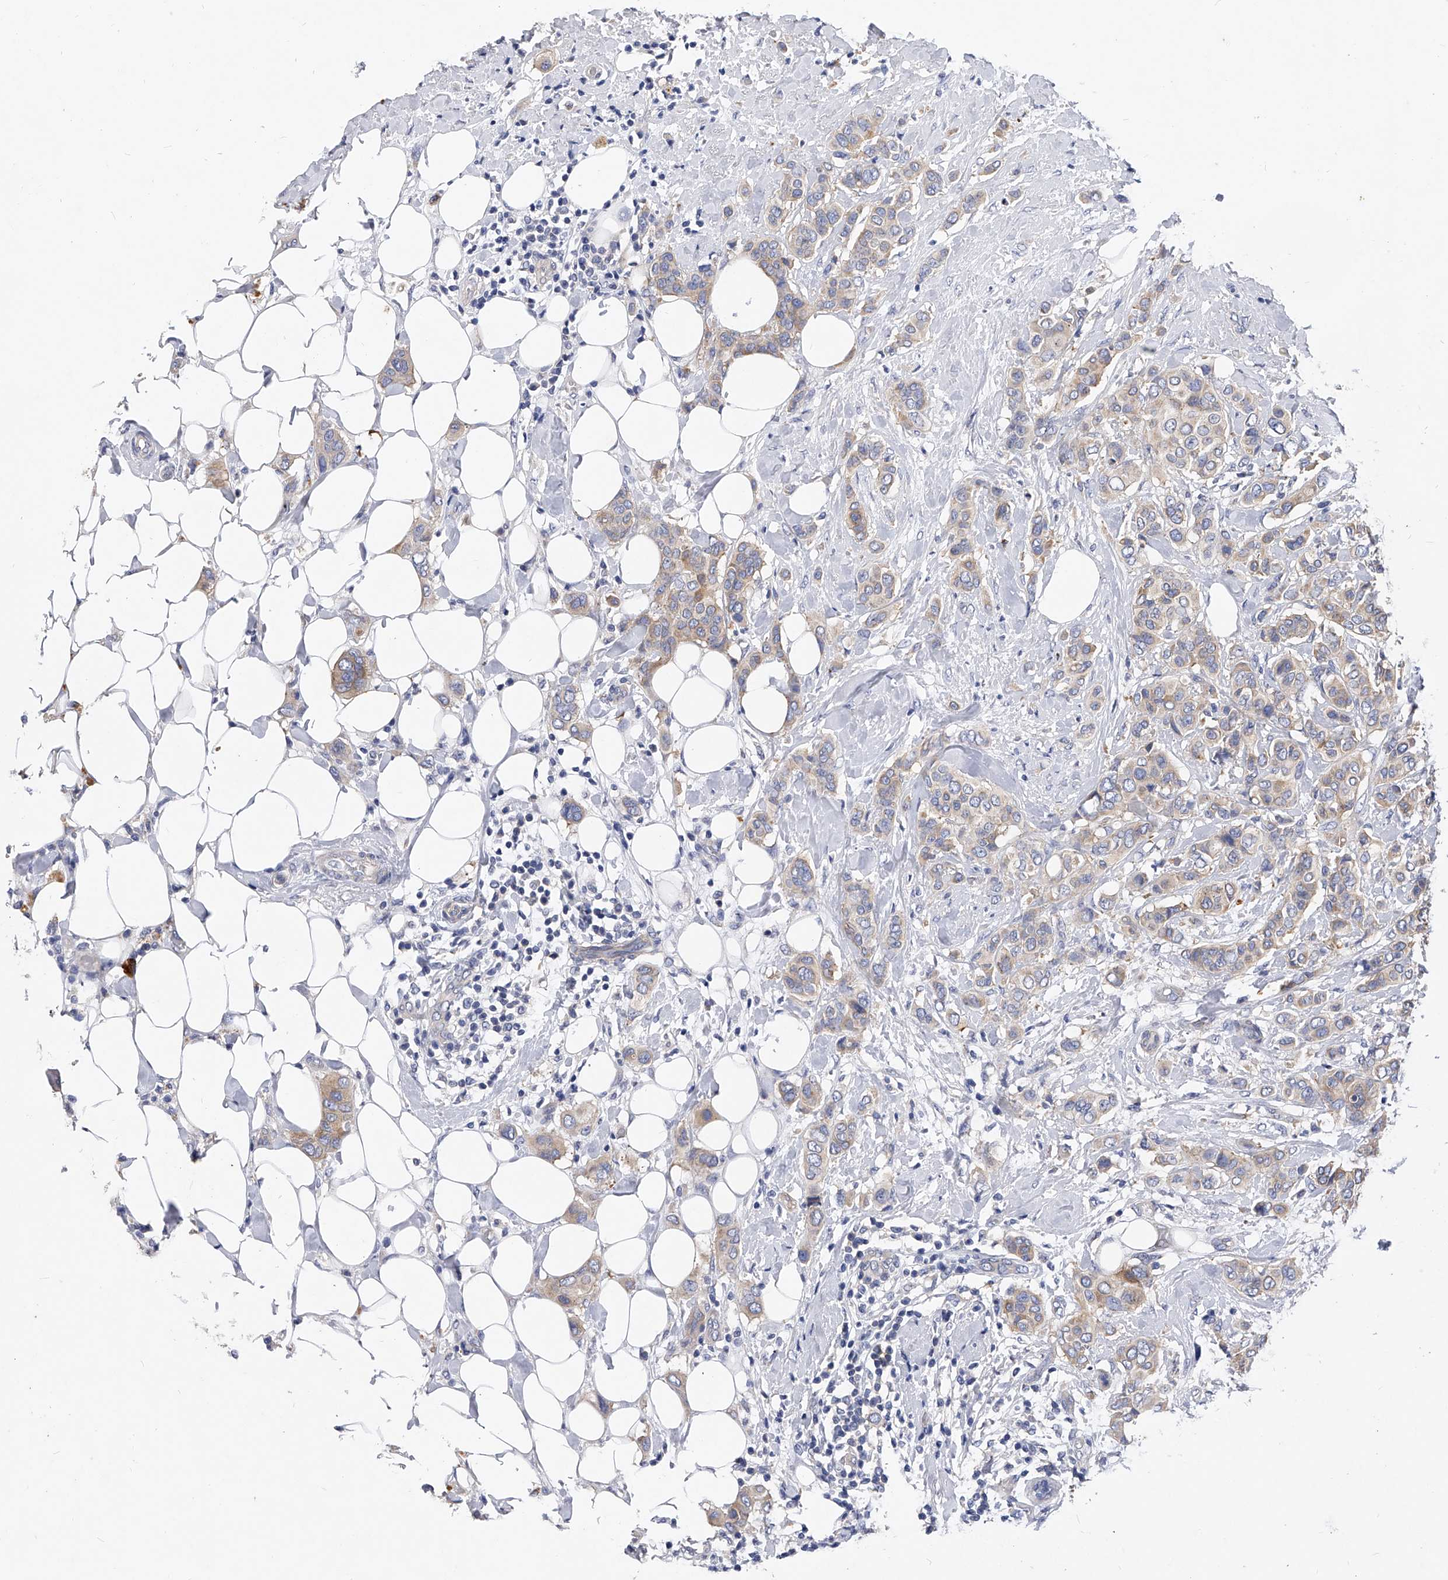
{"staining": {"intensity": "weak", "quantity": ">75%", "location": "cytoplasmic/membranous"}, "tissue": "breast cancer", "cell_type": "Tumor cells", "image_type": "cancer", "snomed": [{"axis": "morphology", "description": "Lobular carcinoma"}, {"axis": "topography", "description": "Breast"}], "caption": "This is an image of immunohistochemistry (IHC) staining of breast lobular carcinoma, which shows weak positivity in the cytoplasmic/membranous of tumor cells.", "gene": "PPP5C", "patient": {"sex": "female", "age": 51}}